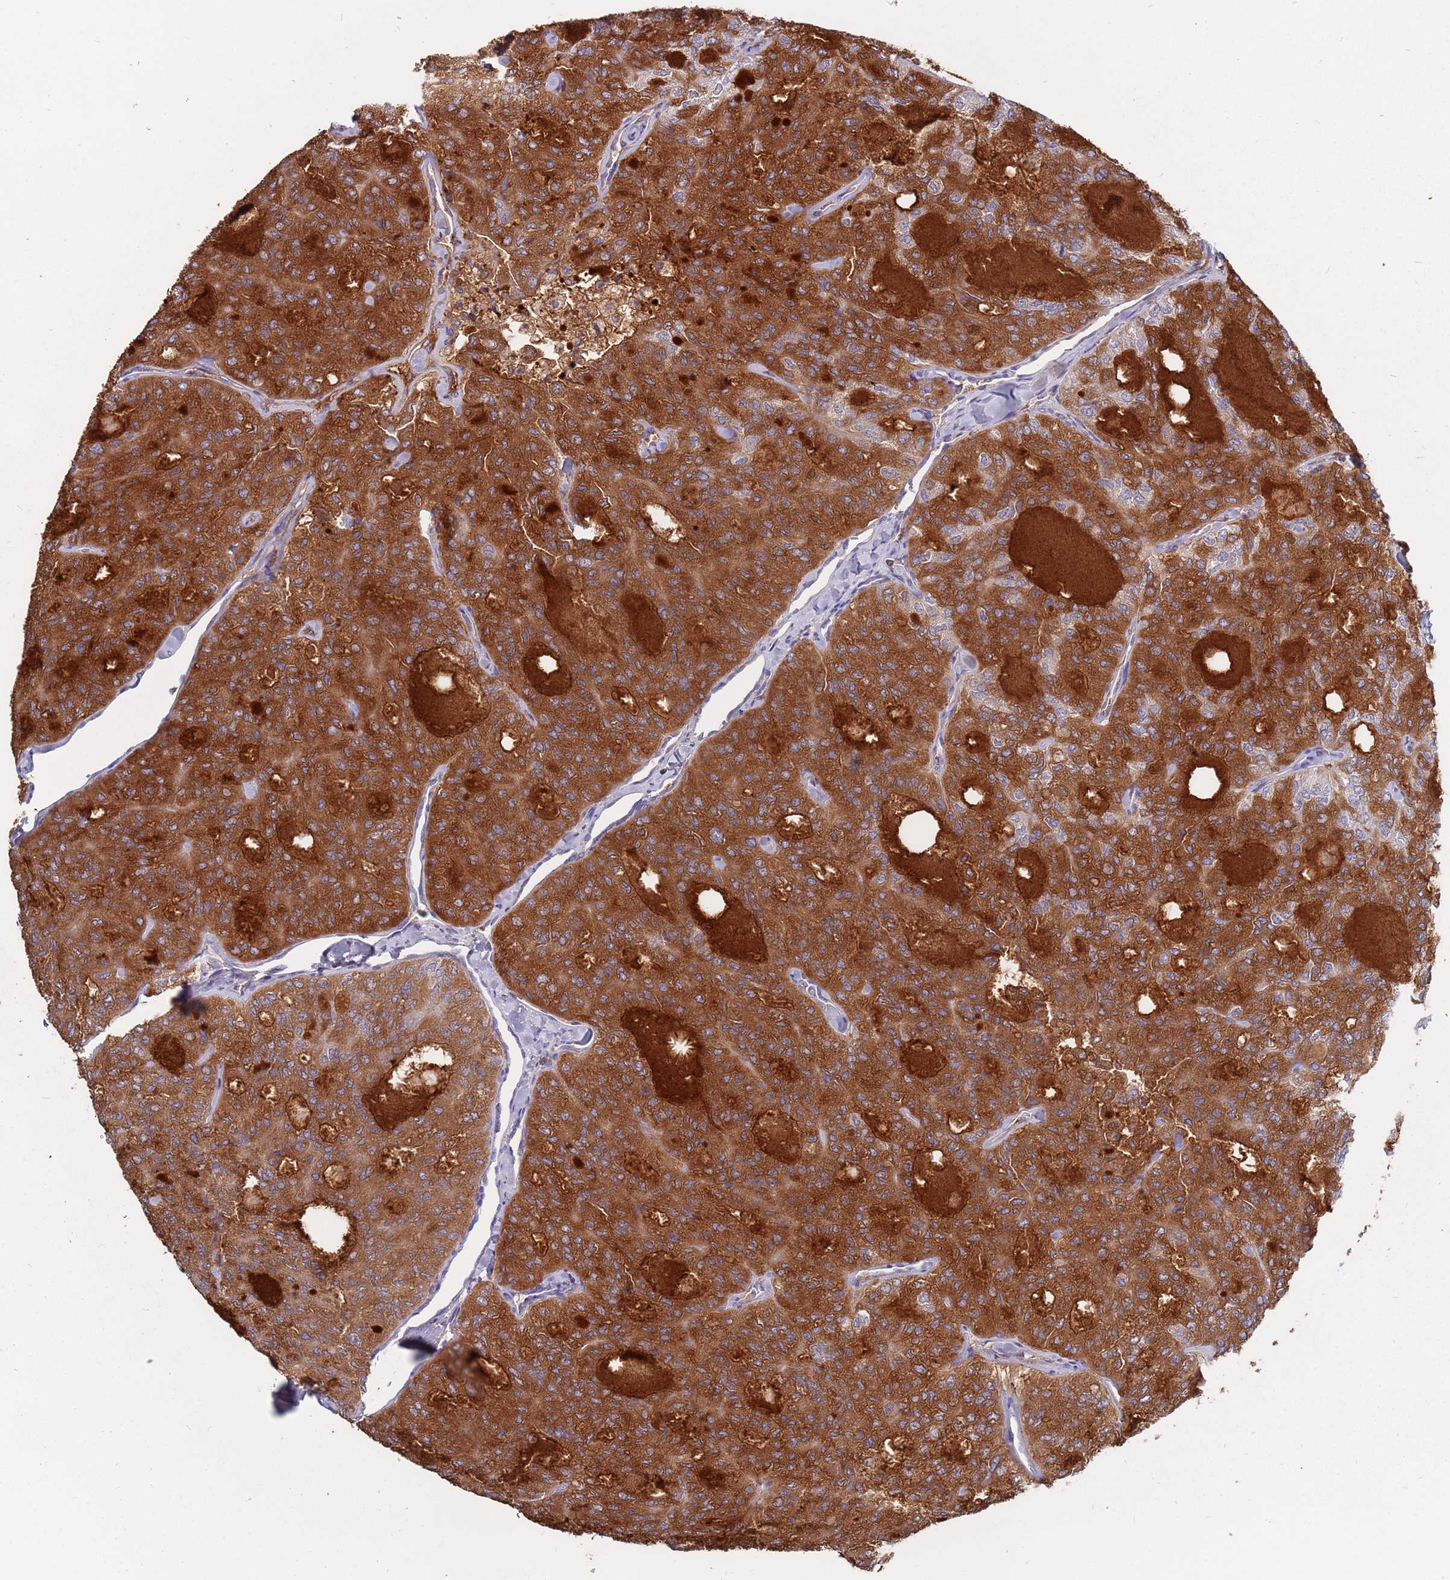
{"staining": {"intensity": "strong", "quantity": "25%-75%", "location": "cytoplasmic/membranous"}, "tissue": "thyroid cancer", "cell_type": "Tumor cells", "image_type": "cancer", "snomed": [{"axis": "morphology", "description": "Follicular adenoma carcinoma, NOS"}, {"axis": "topography", "description": "Thyroid gland"}], "caption": "High-magnification brightfield microscopy of thyroid cancer (follicular adenoma carcinoma) stained with DAB (3,3'-diaminobenzidine) (brown) and counterstained with hematoxylin (blue). tumor cells exhibit strong cytoplasmic/membranous positivity is identified in approximately25%-75% of cells.", "gene": "TCEANC2", "patient": {"sex": "male", "age": 75}}